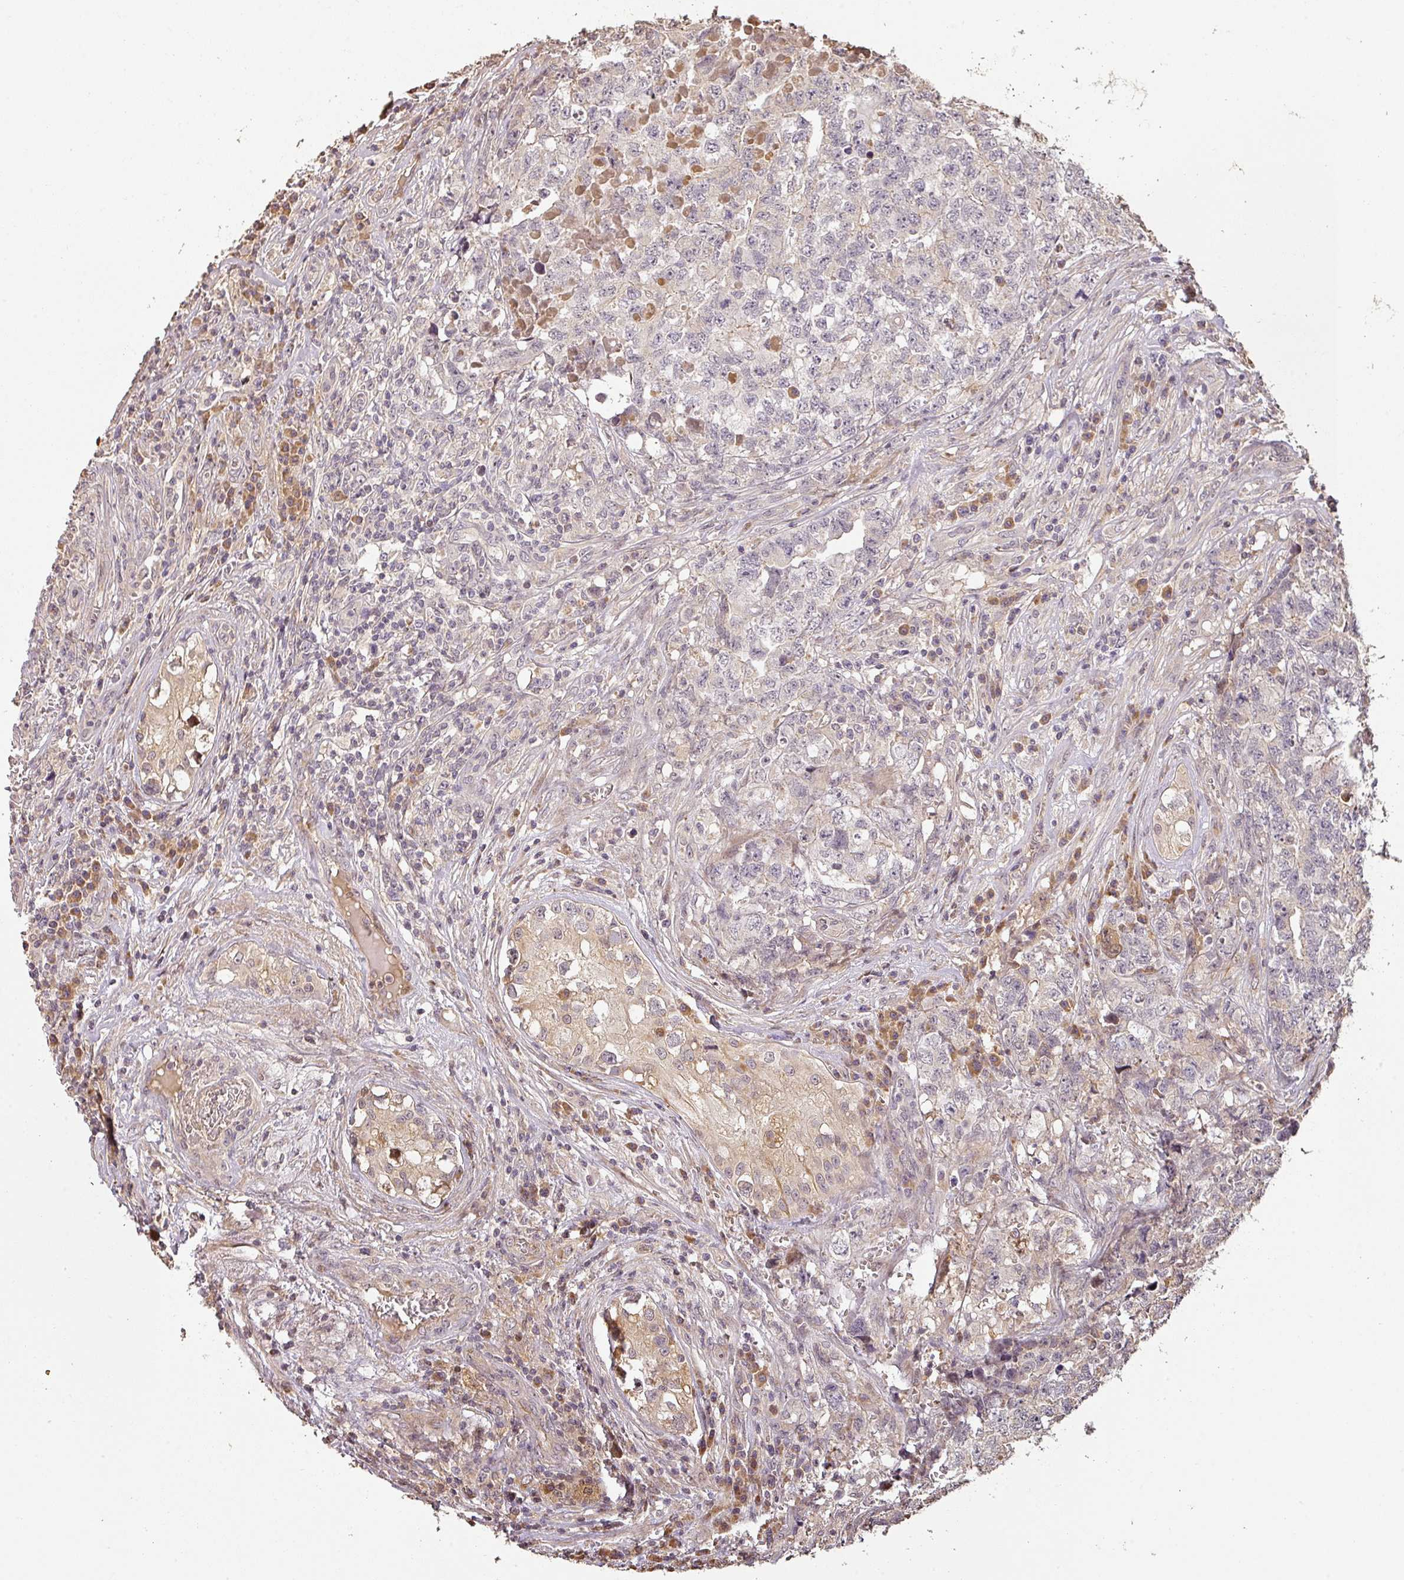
{"staining": {"intensity": "negative", "quantity": "none", "location": "none"}, "tissue": "testis cancer", "cell_type": "Tumor cells", "image_type": "cancer", "snomed": [{"axis": "morphology", "description": "Carcinoma, Embryonal, NOS"}, {"axis": "topography", "description": "Testis"}], "caption": "High magnification brightfield microscopy of embryonal carcinoma (testis) stained with DAB (3,3'-diaminobenzidine) (brown) and counterstained with hematoxylin (blue): tumor cells show no significant expression.", "gene": "BPIFB3", "patient": {"sex": "male", "age": 31}}